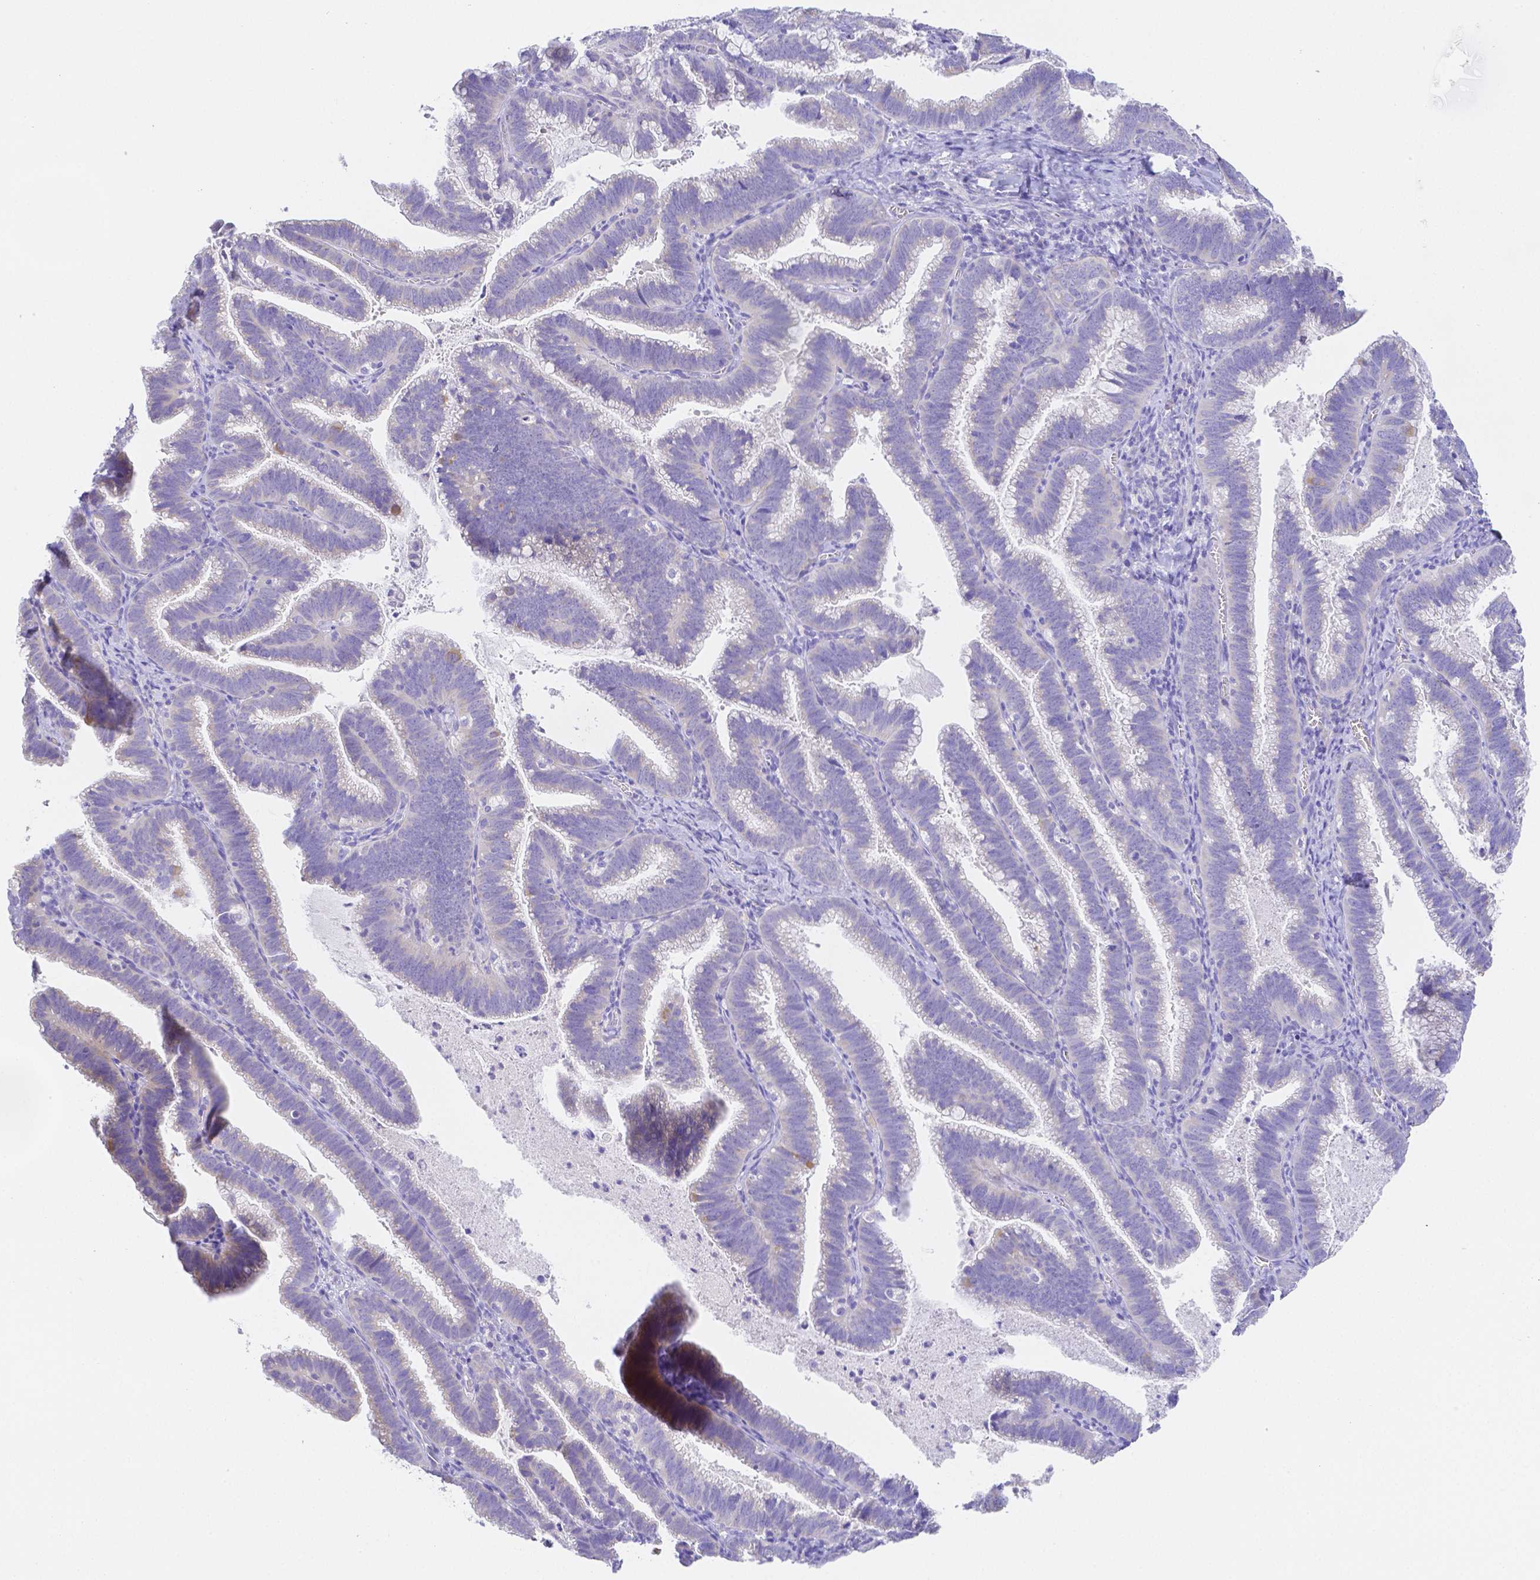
{"staining": {"intensity": "negative", "quantity": "none", "location": "none"}, "tissue": "cervical cancer", "cell_type": "Tumor cells", "image_type": "cancer", "snomed": [{"axis": "morphology", "description": "Adenocarcinoma, NOS"}, {"axis": "topography", "description": "Cervix"}], "caption": "Cervical cancer (adenocarcinoma) was stained to show a protein in brown. There is no significant staining in tumor cells.", "gene": "ZG16B", "patient": {"sex": "female", "age": 61}}